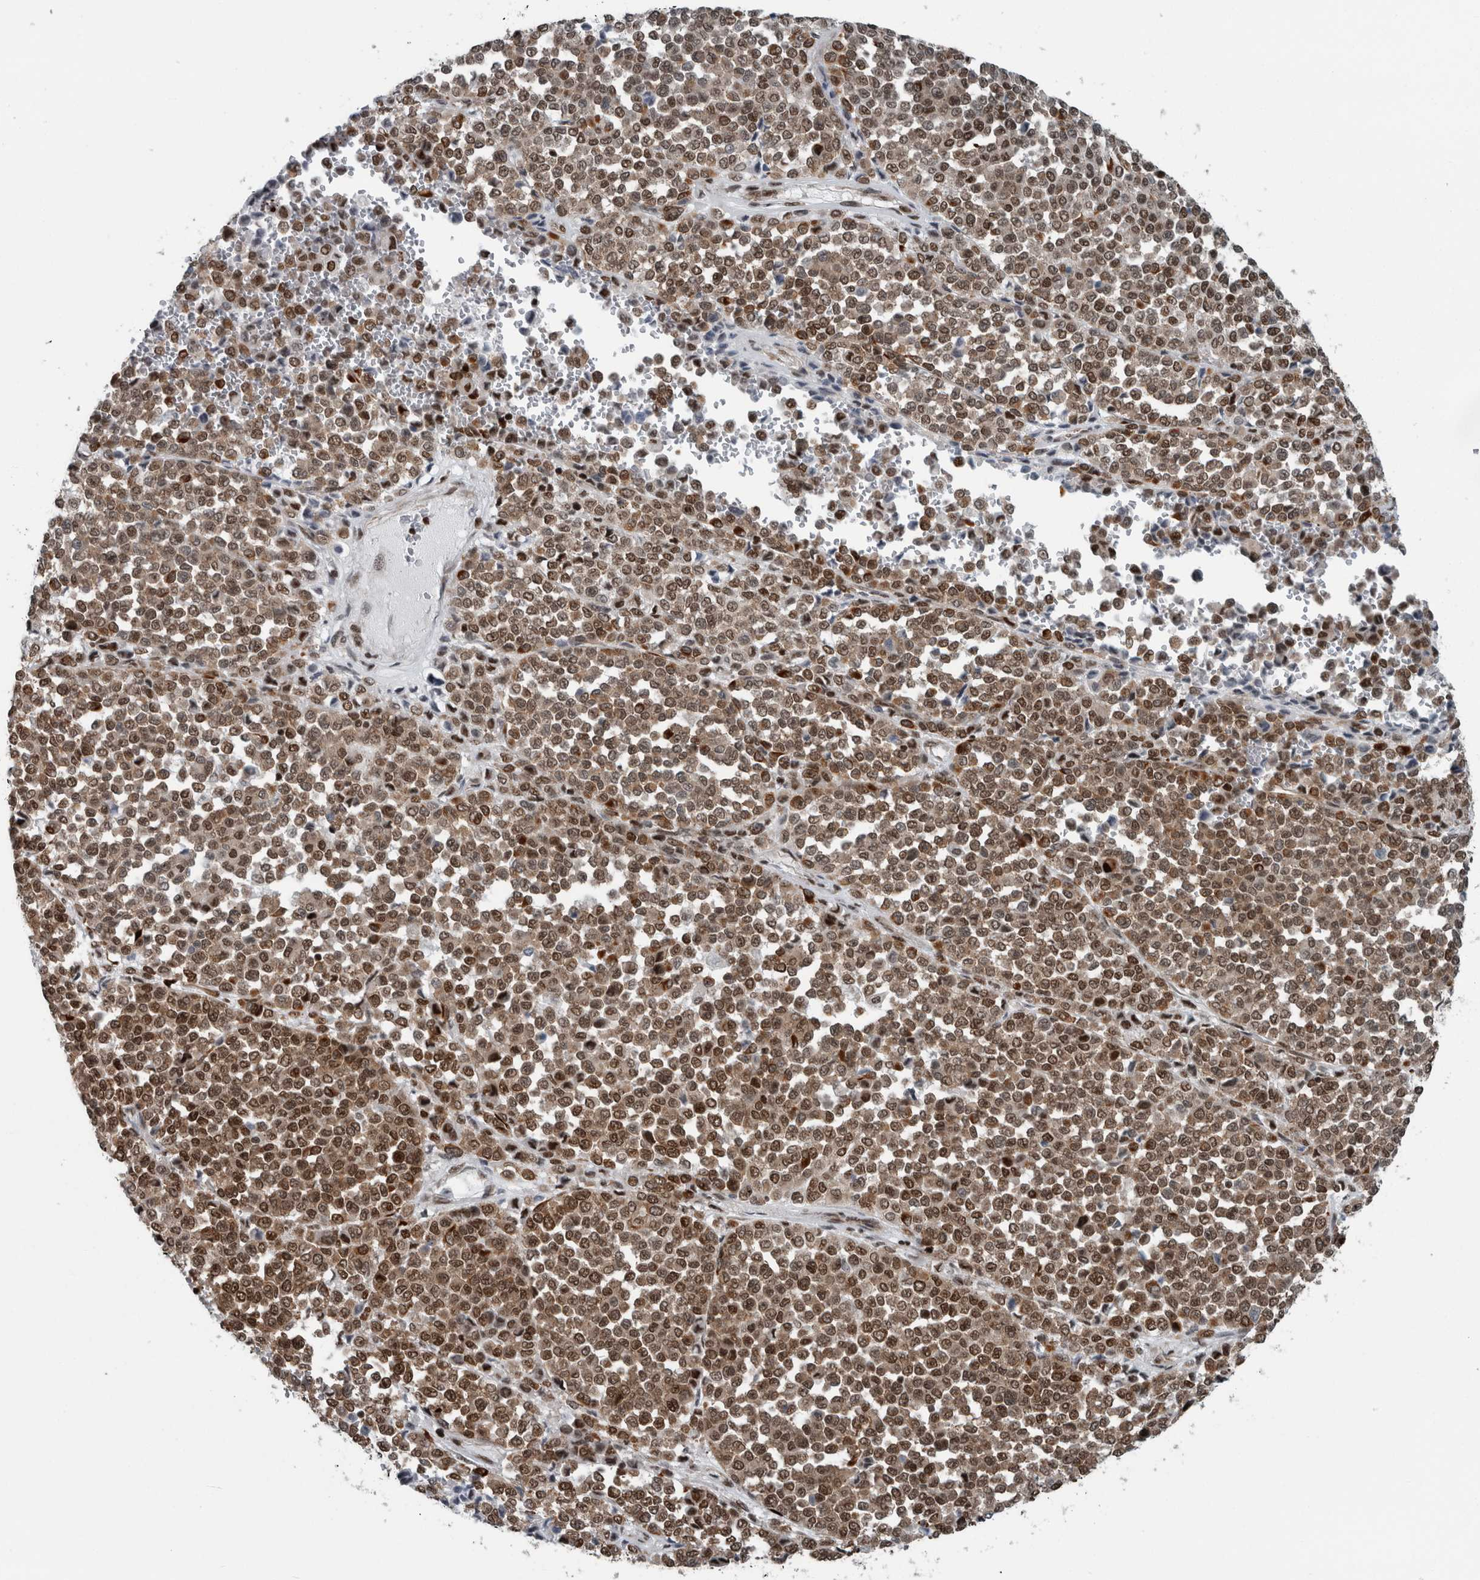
{"staining": {"intensity": "moderate", "quantity": ">75%", "location": "cytoplasmic/membranous,nuclear"}, "tissue": "melanoma", "cell_type": "Tumor cells", "image_type": "cancer", "snomed": [{"axis": "morphology", "description": "Malignant melanoma, Metastatic site"}, {"axis": "topography", "description": "Pancreas"}], "caption": "About >75% of tumor cells in malignant melanoma (metastatic site) exhibit moderate cytoplasmic/membranous and nuclear protein staining as visualized by brown immunohistochemical staining.", "gene": "DNMT3A", "patient": {"sex": "female", "age": 30}}